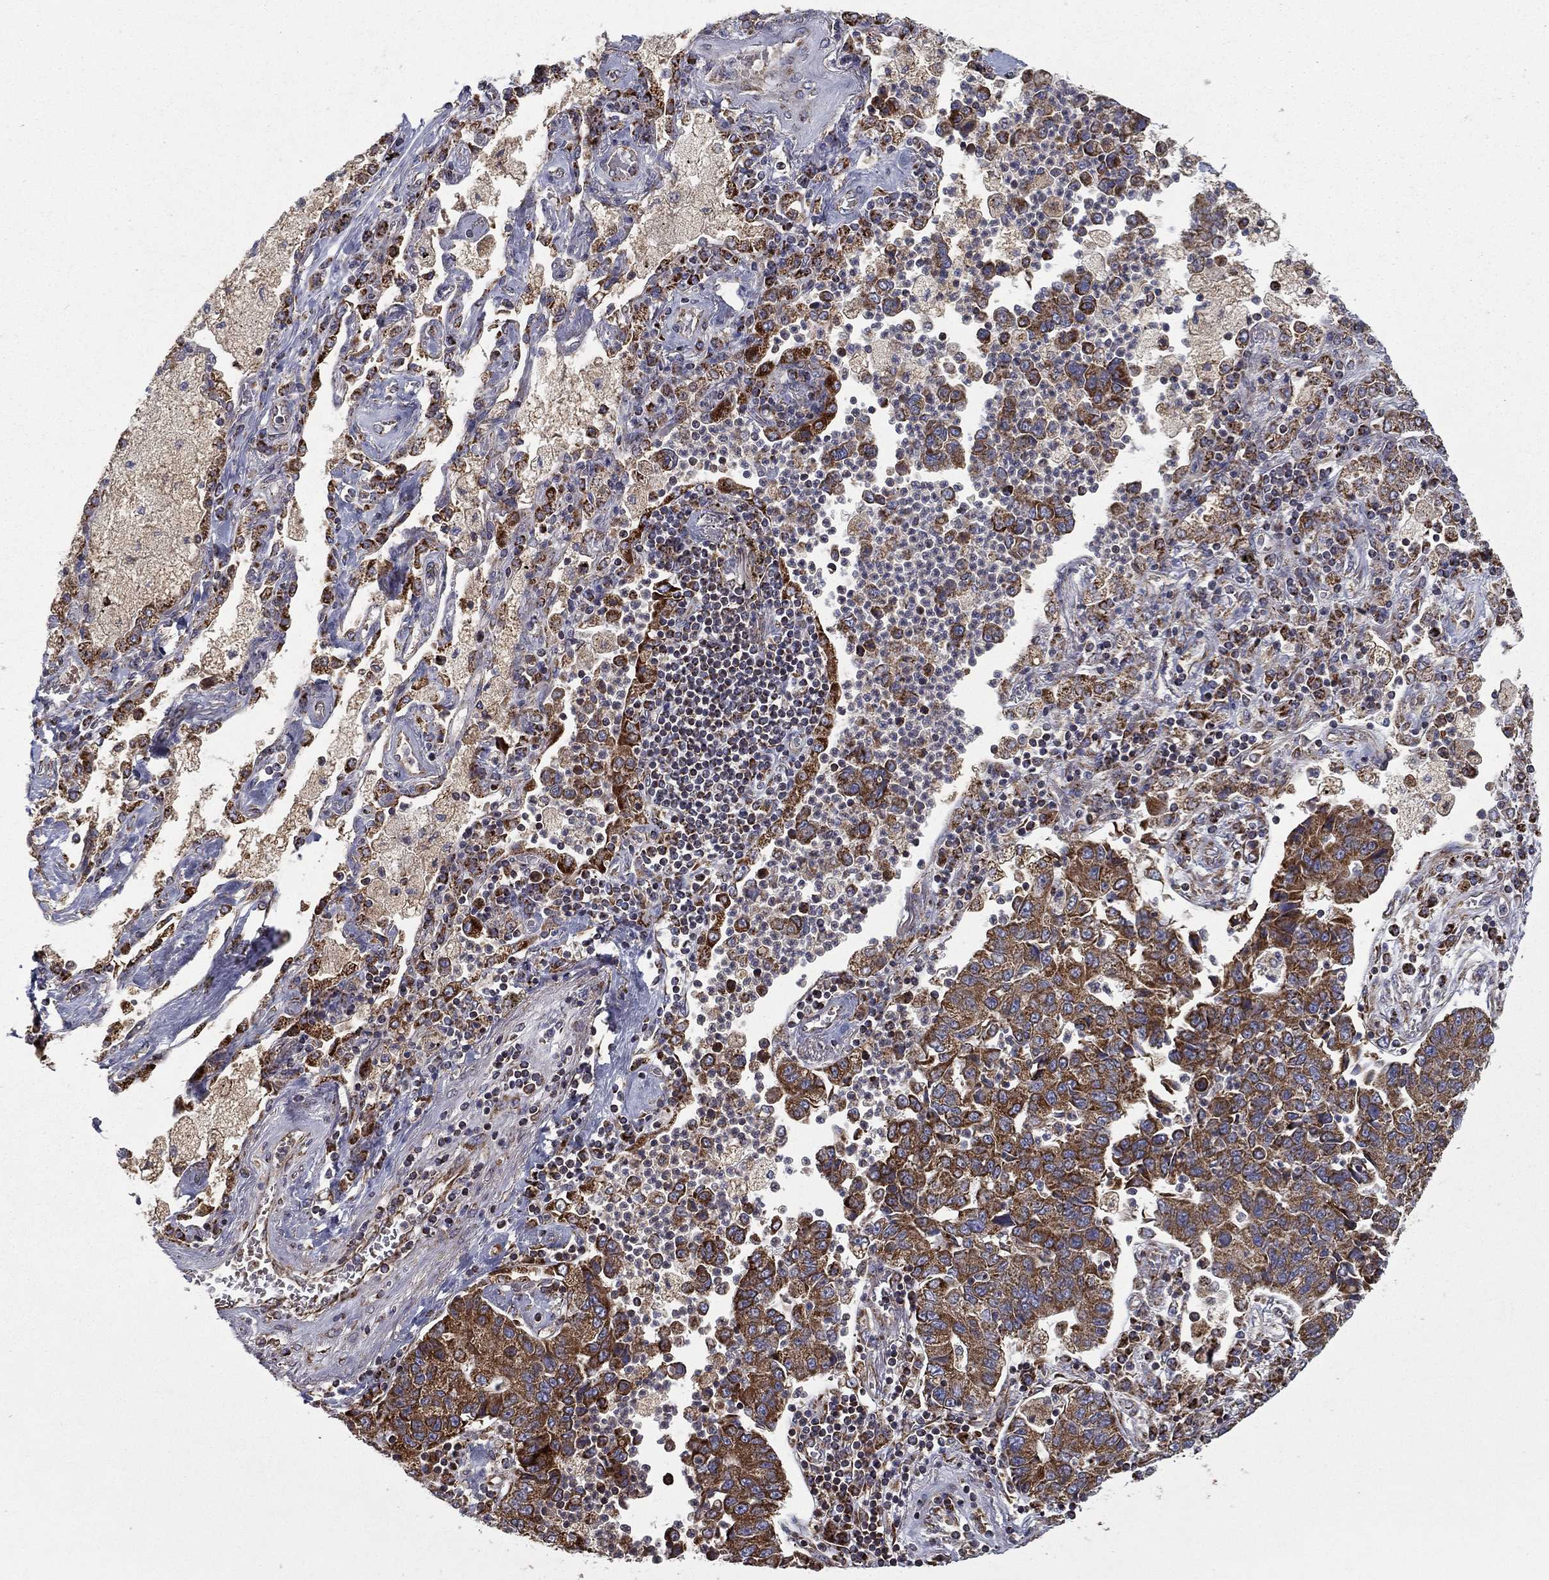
{"staining": {"intensity": "strong", "quantity": "25%-75%", "location": "cytoplasmic/membranous"}, "tissue": "lung cancer", "cell_type": "Tumor cells", "image_type": "cancer", "snomed": [{"axis": "morphology", "description": "Adenocarcinoma, NOS"}, {"axis": "topography", "description": "Lung"}], "caption": "Lung adenocarcinoma tissue shows strong cytoplasmic/membranous expression in about 25%-75% of tumor cells, visualized by immunohistochemistry.", "gene": "MT-CYB", "patient": {"sex": "female", "age": 57}}